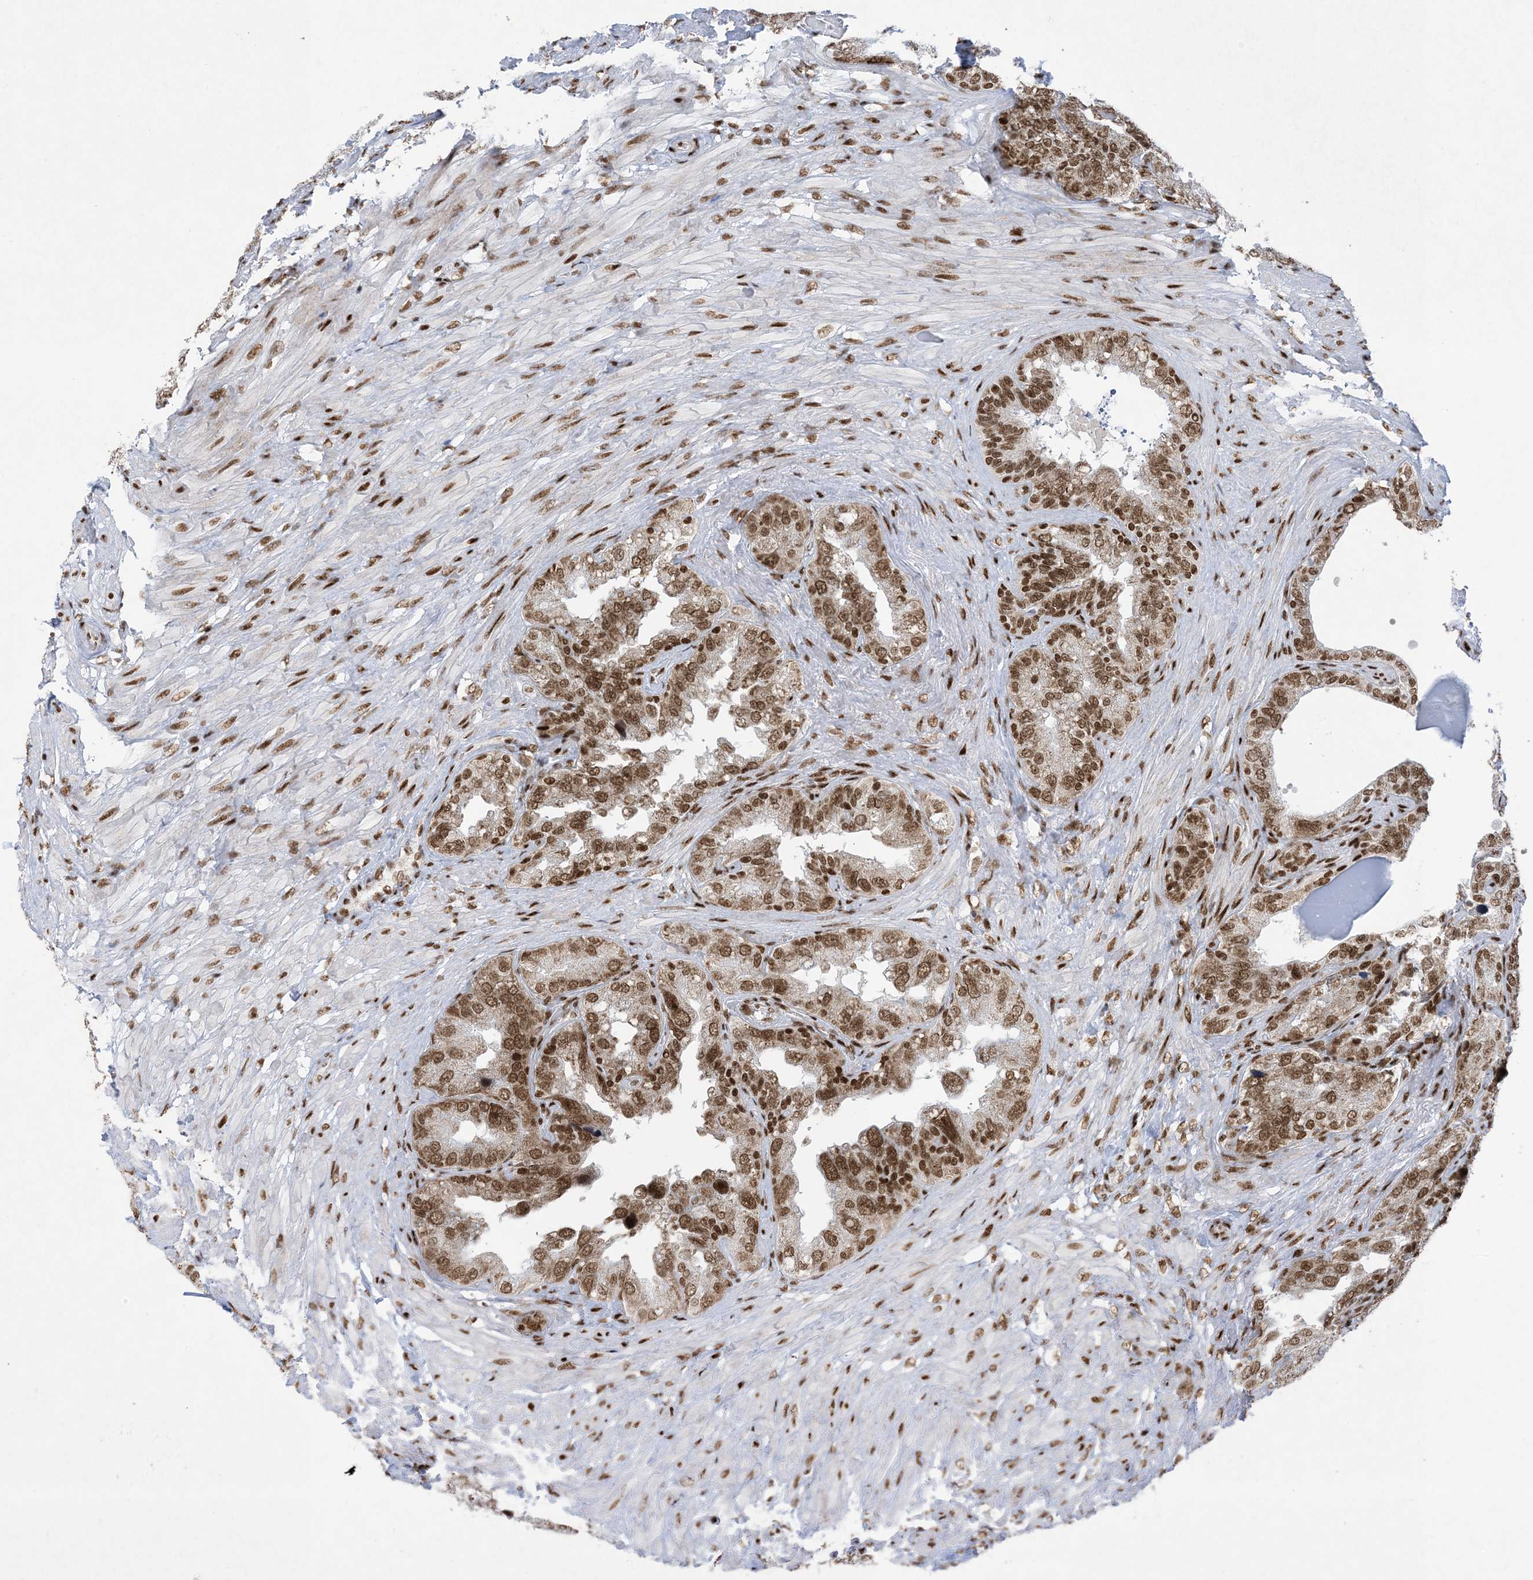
{"staining": {"intensity": "strong", "quantity": ">75%", "location": "nuclear"}, "tissue": "seminal vesicle", "cell_type": "Glandular cells", "image_type": "normal", "snomed": [{"axis": "morphology", "description": "Normal tissue, NOS"}, {"axis": "topography", "description": "Seminal veicle"}, {"axis": "topography", "description": "Peripheral nerve tissue"}], "caption": "Immunohistochemistry (DAB (3,3'-diaminobenzidine)) staining of benign human seminal vesicle displays strong nuclear protein expression in approximately >75% of glandular cells.", "gene": "PKNOX2", "patient": {"sex": "male", "age": 63}}